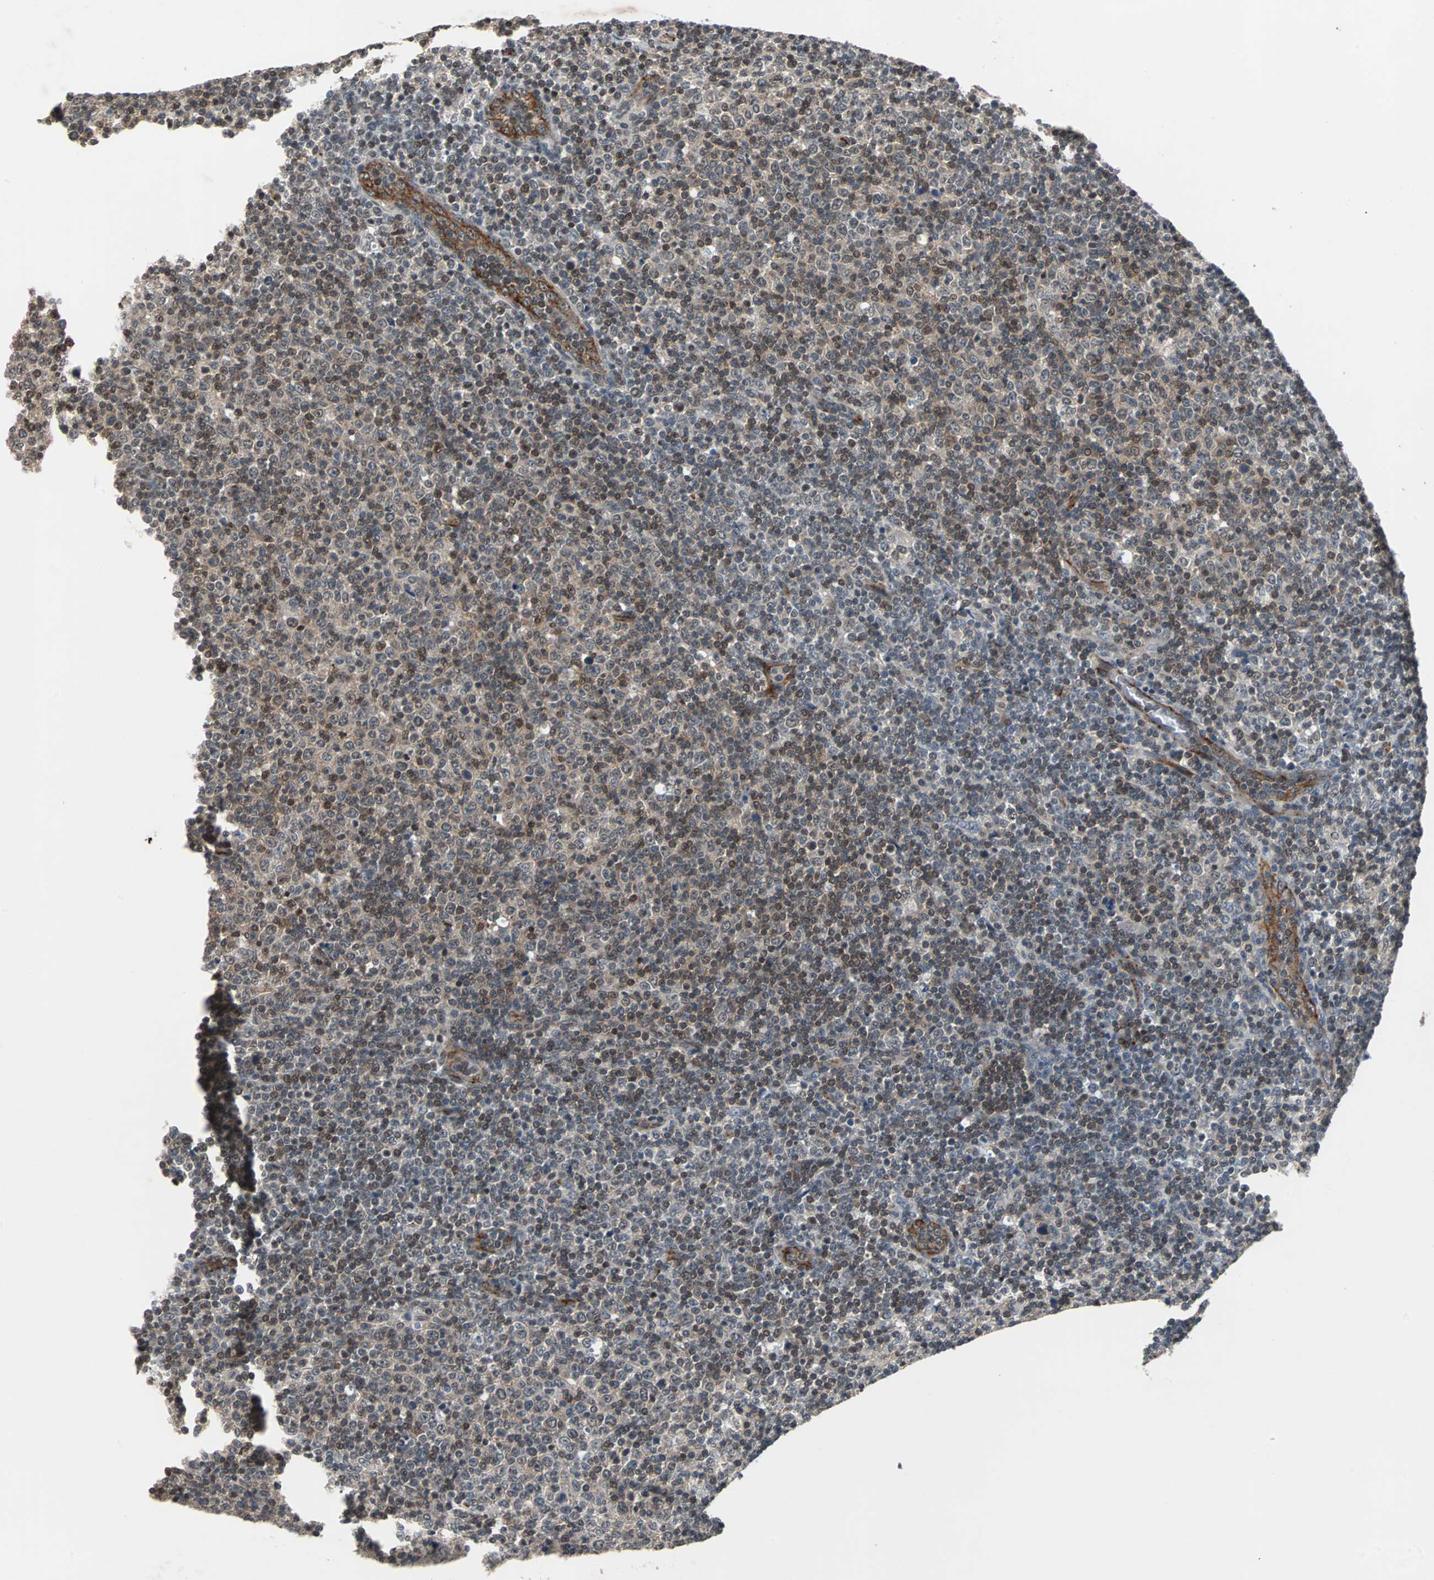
{"staining": {"intensity": "moderate", "quantity": ">75%", "location": "cytoplasmic/membranous"}, "tissue": "lymphoma", "cell_type": "Tumor cells", "image_type": "cancer", "snomed": [{"axis": "morphology", "description": "Malignant lymphoma, non-Hodgkin's type, Low grade"}, {"axis": "topography", "description": "Lymph node"}], "caption": "Immunohistochemistry micrograph of low-grade malignant lymphoma, non-Hodgkin's type stained for a protein (brown), which shows medium levels of moderate cytoplasmic/membranous expression in about >75% of tumor cells.", "gene": "LSR", "patient": {"sex": "male", "age": 70}}